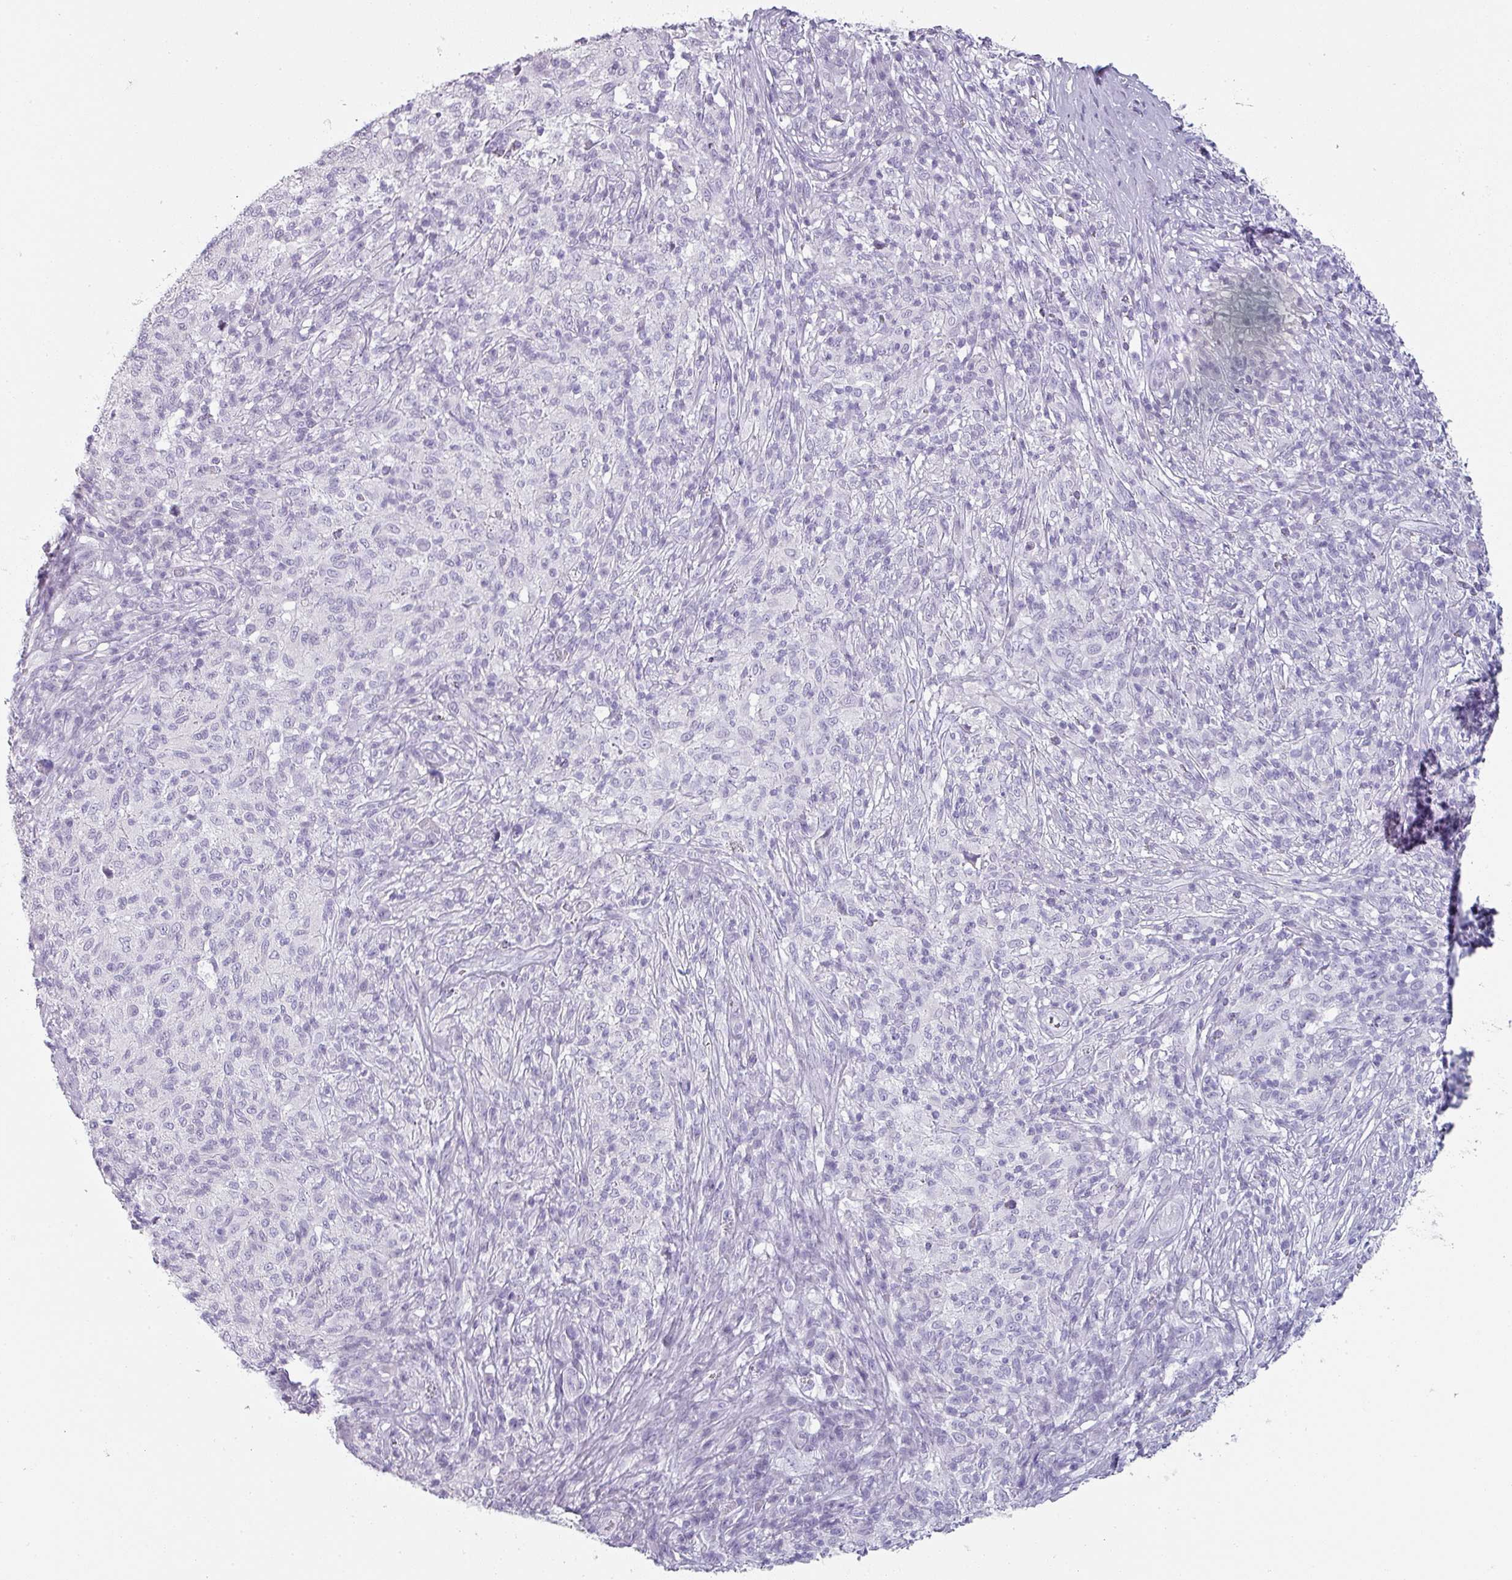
{"staining": {"intensity": "negative", "quantity": "none", "location": "none"}, "tissue": "melanoma", "cell_type": "Tumor cells", "image_type": "cancer", "snomed": [{"axis": "morphology", "description": "Malignant melanoma, NOS"}, {"axis": "topography", "description": "Skin"}], "caption": "Melanoma stained for a protein using immunohistochemistry (IHC) demonstrates no staining tumor cells.", "gene": "SFTPA1", "patient": {"sex": "male", "age": 66}}